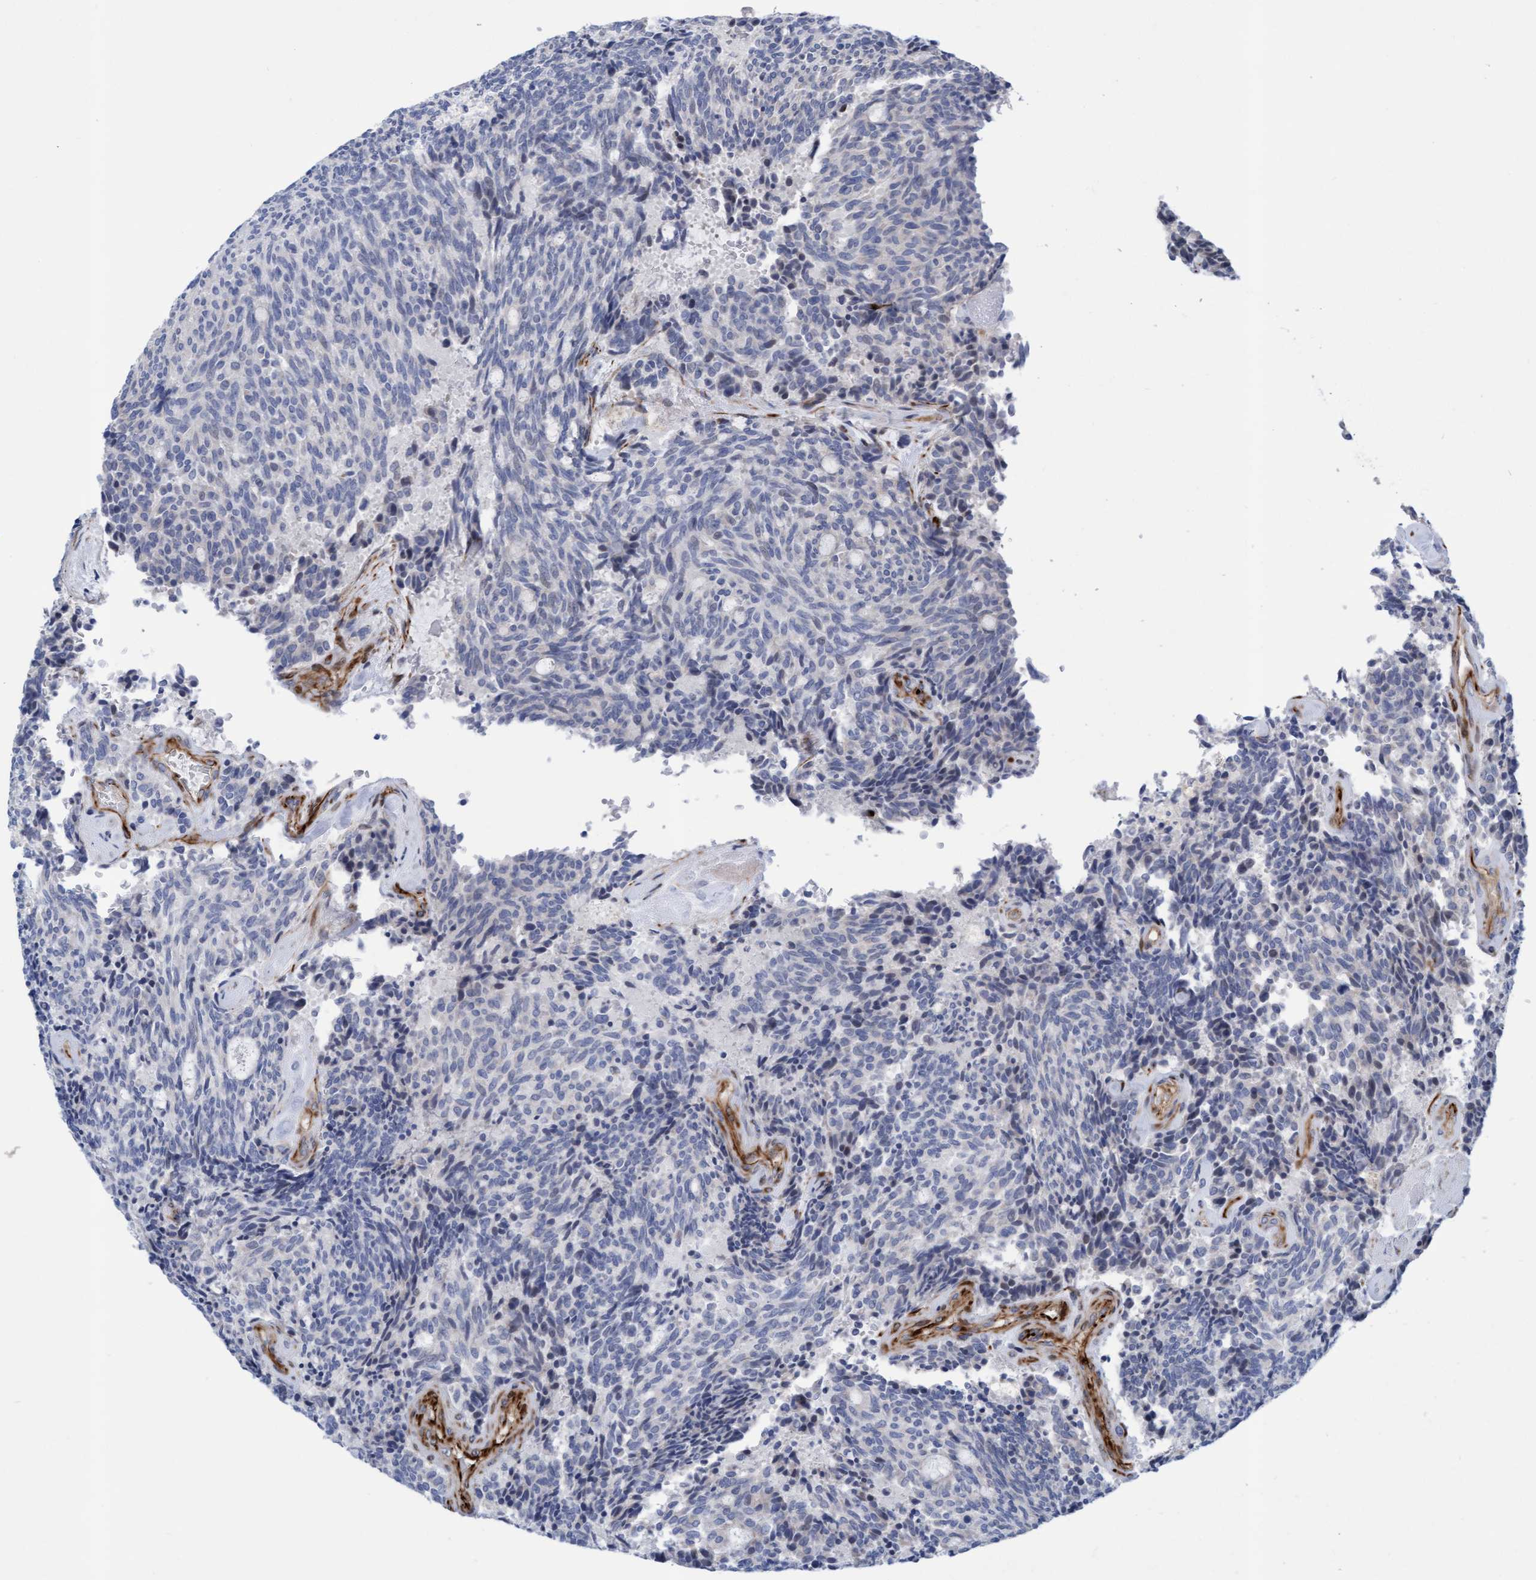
{"staining": {"intensity": "negative", "quantity": "none", "location": "none"}, "tissue": "carcinoid", "cell_type": "Tumor cells", "image_type": "cancer", "snomed": [{"axis": "morphology", "description": "Carcinoid, malignant, NOS"}, {"axis": "topography", "description": "Pancreas"}], "caption": "Carcinoid (malignant) was stained to show a protein in brown. There is no significant expression in tumor cells.", "gene": "POLG2", "patient": {"sex": "female", "age": 54}}